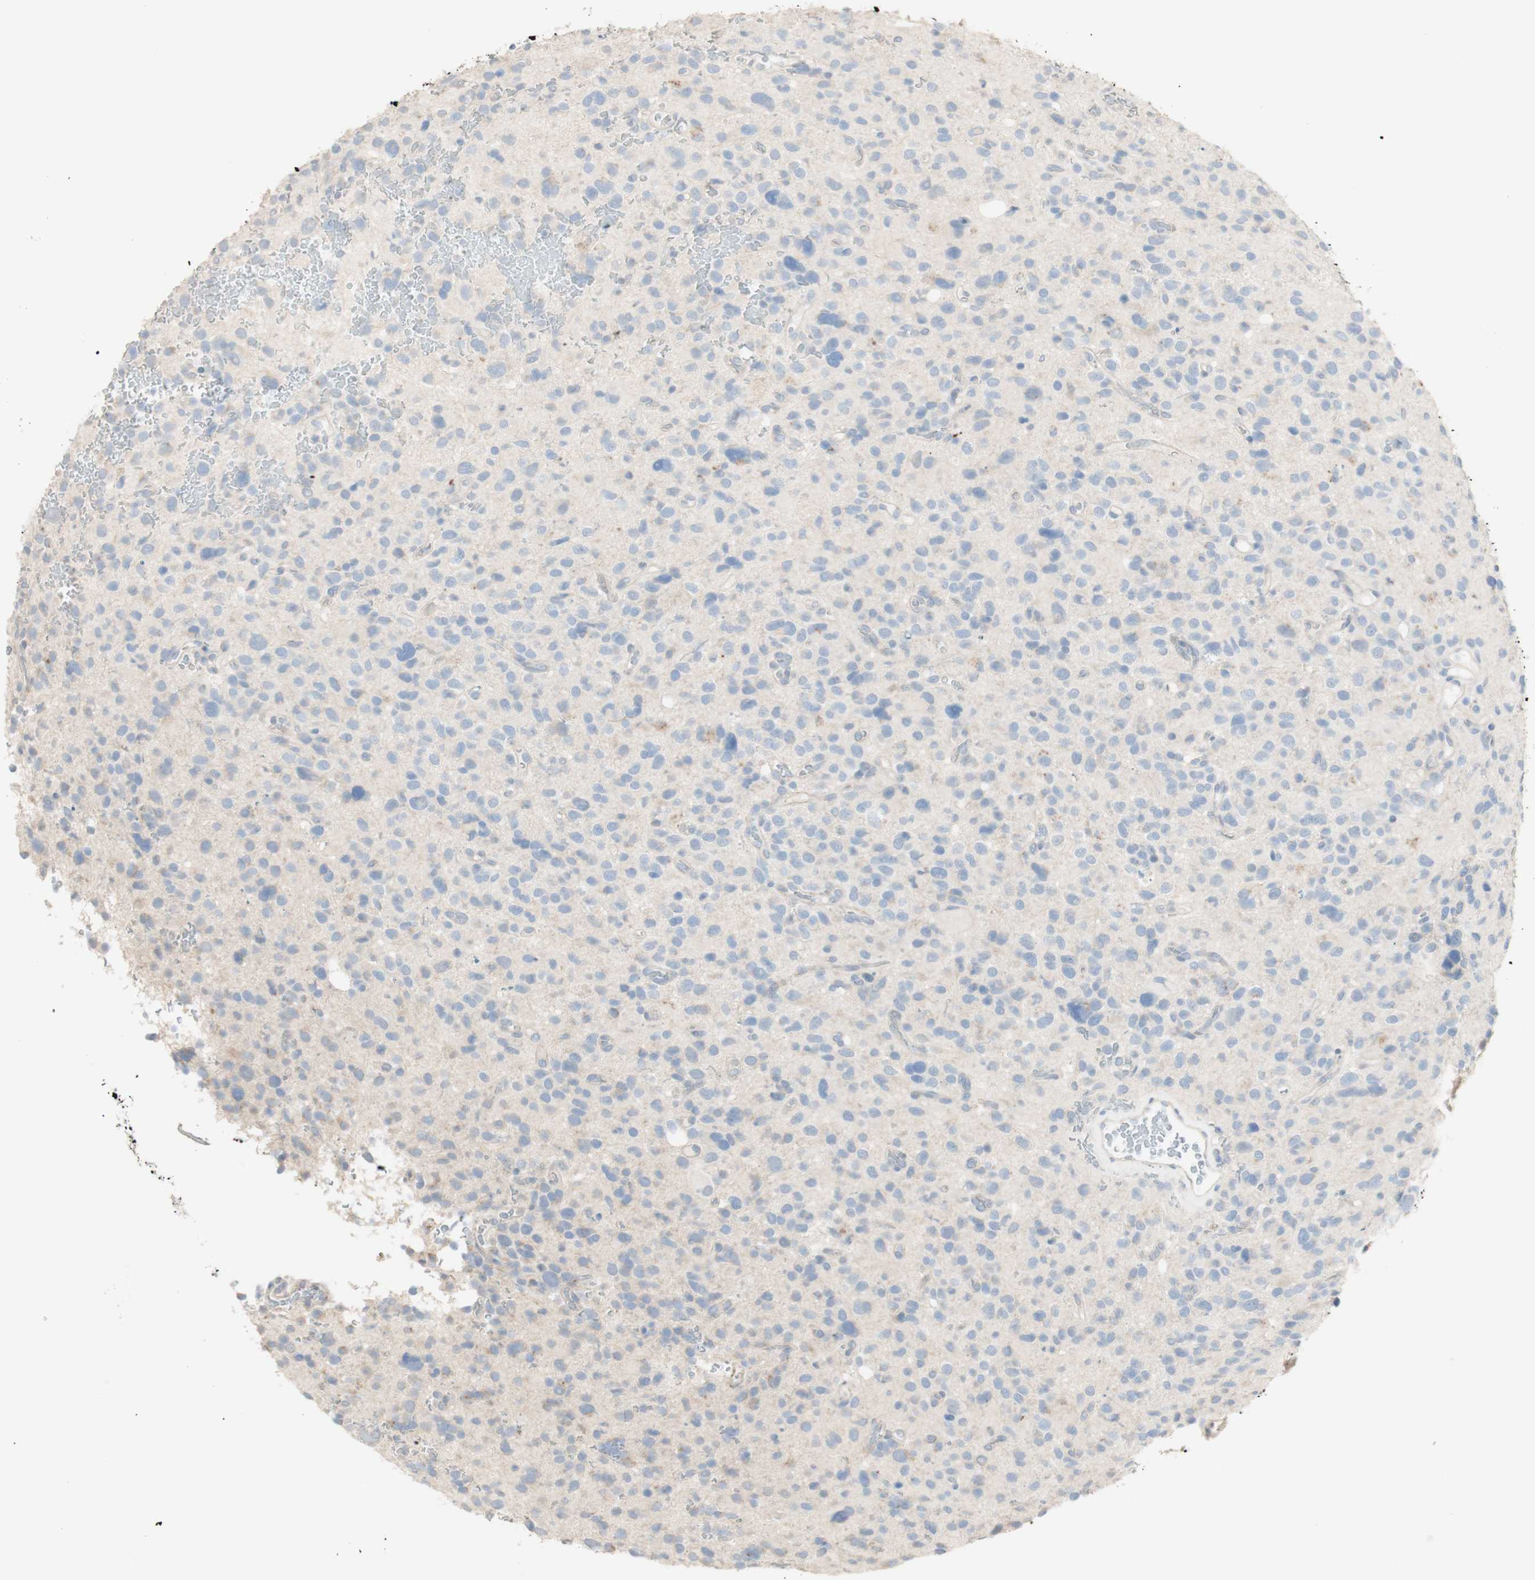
{"staining": {"intensity": "negative", "quantity": "none", "location": "none"}, "tissue": "glioma", "cell_type": "Tumor cells", "image_type": "cancer", "snomed": [{"axis": "morphology", "description": "Glioma, malignant, High grade"}, {"axis": "topography", "description": "Brain"}], "caption": "IHC histopathology image of human malignant glioma (high-grade) stained for a protein (brown), which demonstrates no positivity in tumor cells.", "gene": "MANEA", "patient": {"sex": "male", "age": 48}}